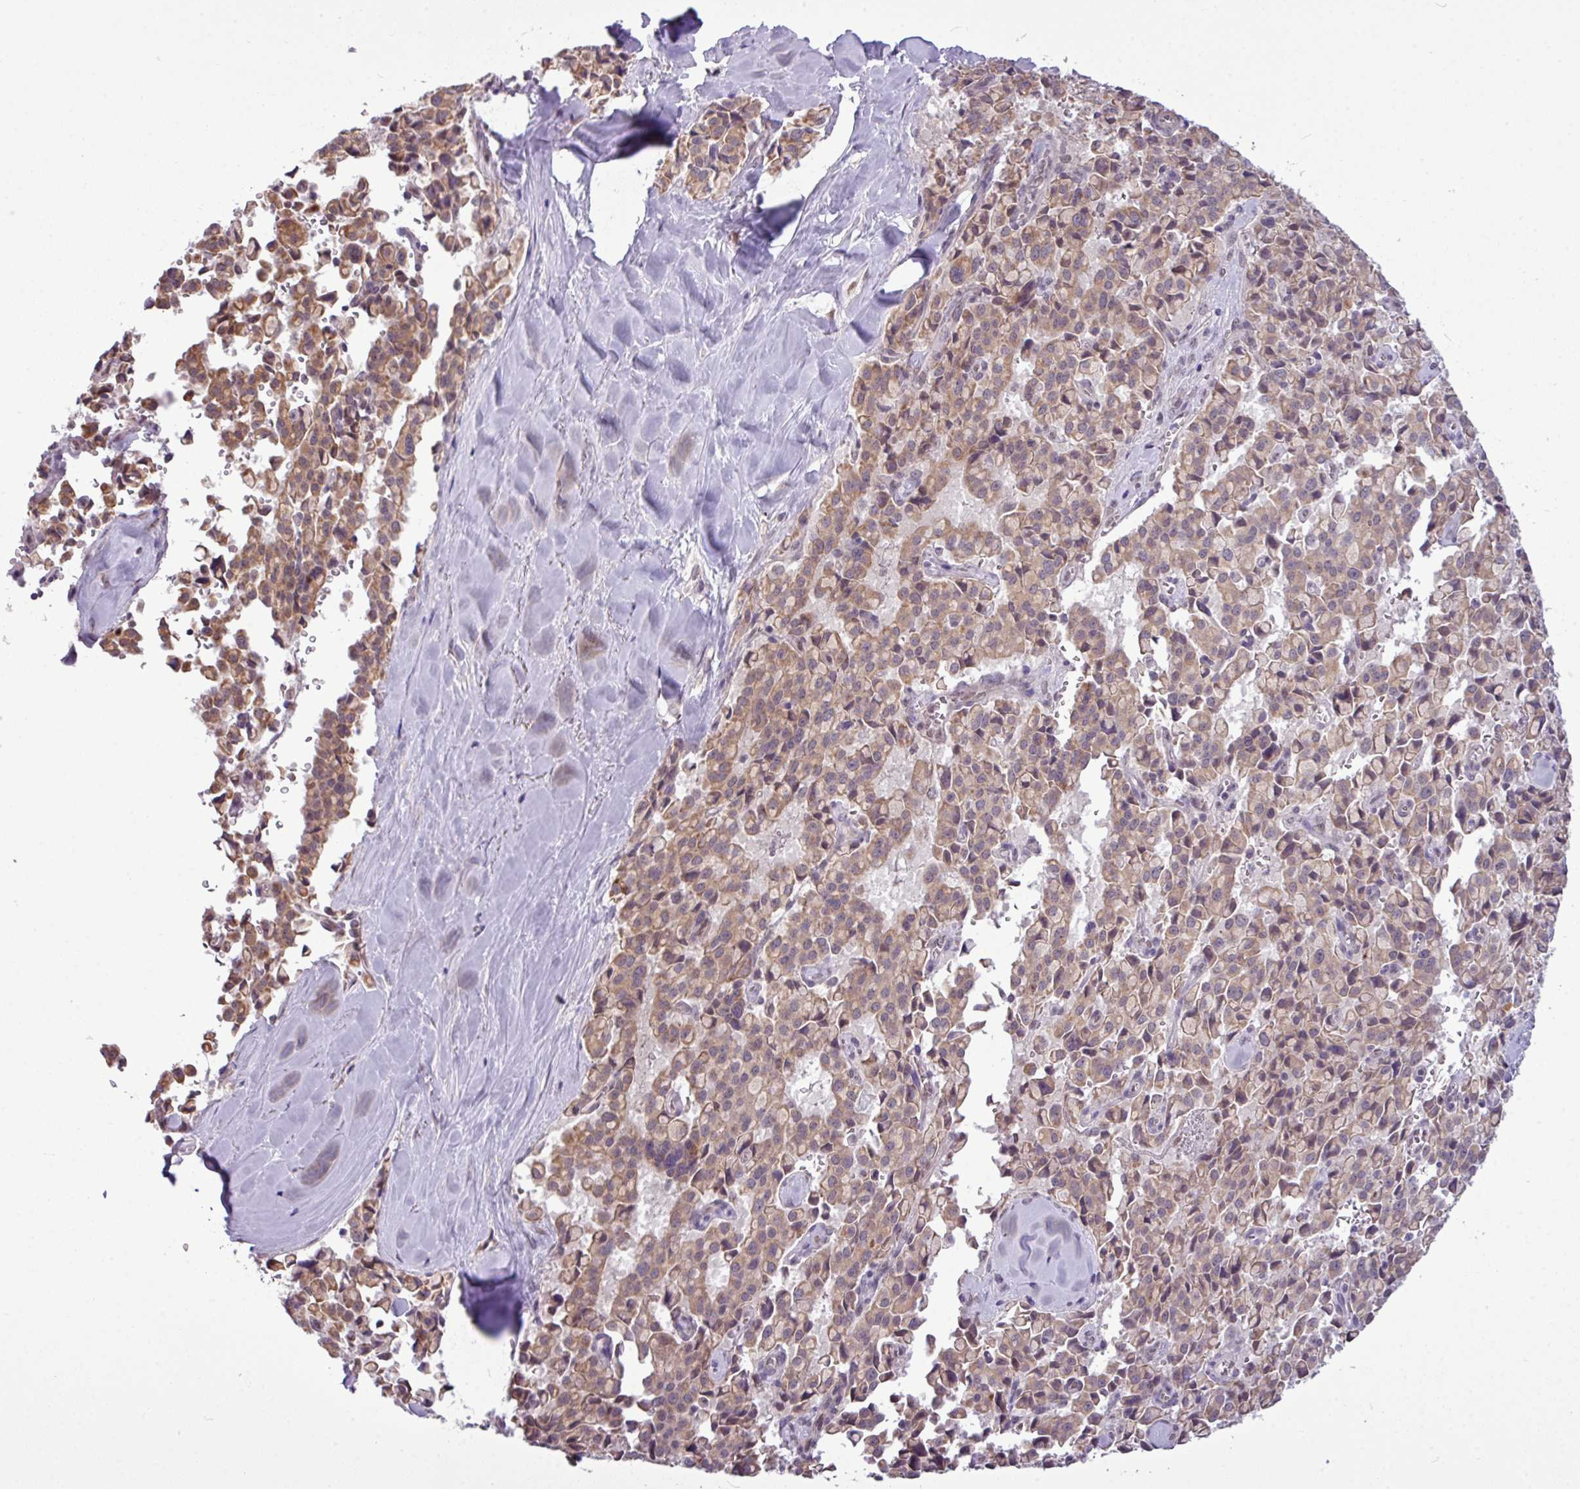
{"staining": {"intensity": "moderate", "quantity": ">75%", "location": "cytoplasmic/membranous"}, "tissue": "pancreatic cancer", "cell_type": "Tumor cells", "image_type": "cancer", "snomed": [{"axis": "morphology", "description": "Adenocarcinoma, NOS"}, {"axis": "topography", "description": "Pancreas"}], "caption": "About >75% of tumor cells in pancreatic adenocarcinoma show moderate cytoplasmic/membranous protein staining as visualized by brown immunohistochemical staining.", "gene": "ZNF217", "patient": {"sex": "male", "age": 65}}